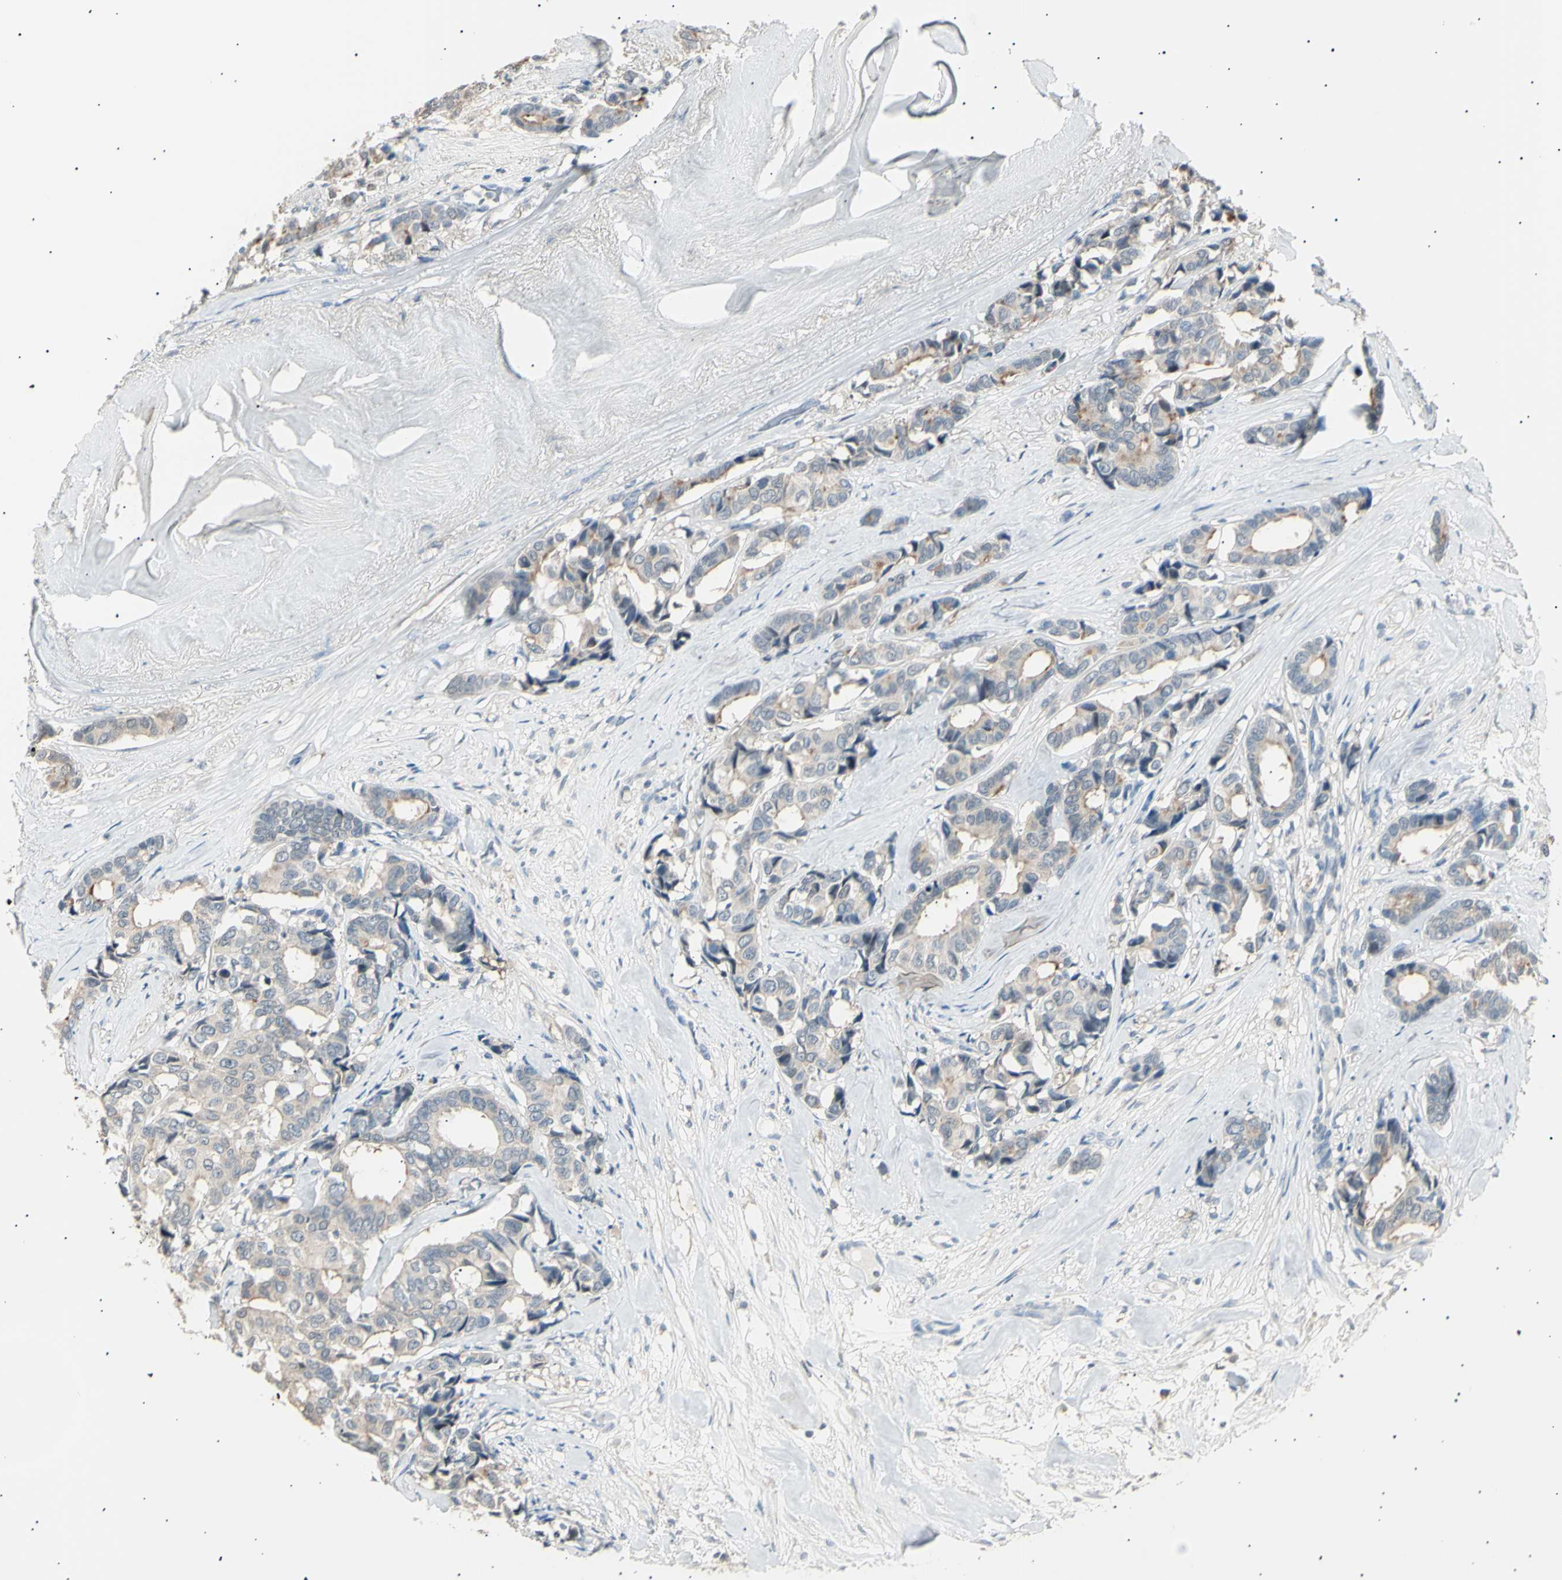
{"staining": {"intensity": "weak", "quantity": ">75%", "location": "cytoplasmic/membranous"}, "tissue": "breast cancer", "cell_type": "Tumor cells", "image_type": "cancer", "snomed": [{"axis": "morphology", "description": "Duct carcinoma"}, {"axis": "topography", "description": "Breast"}], "caption": "Immunohistochemical staining of breast intraductal carcinoma exhibits weak cytoplasmic/membranous protein staining in approximately >75% of tumor cells. The protein of interest is shown in brown color, while the nuclei are stained blue.", "gene": "LHPP", "patient": {"sex": "female", "age": 87}}